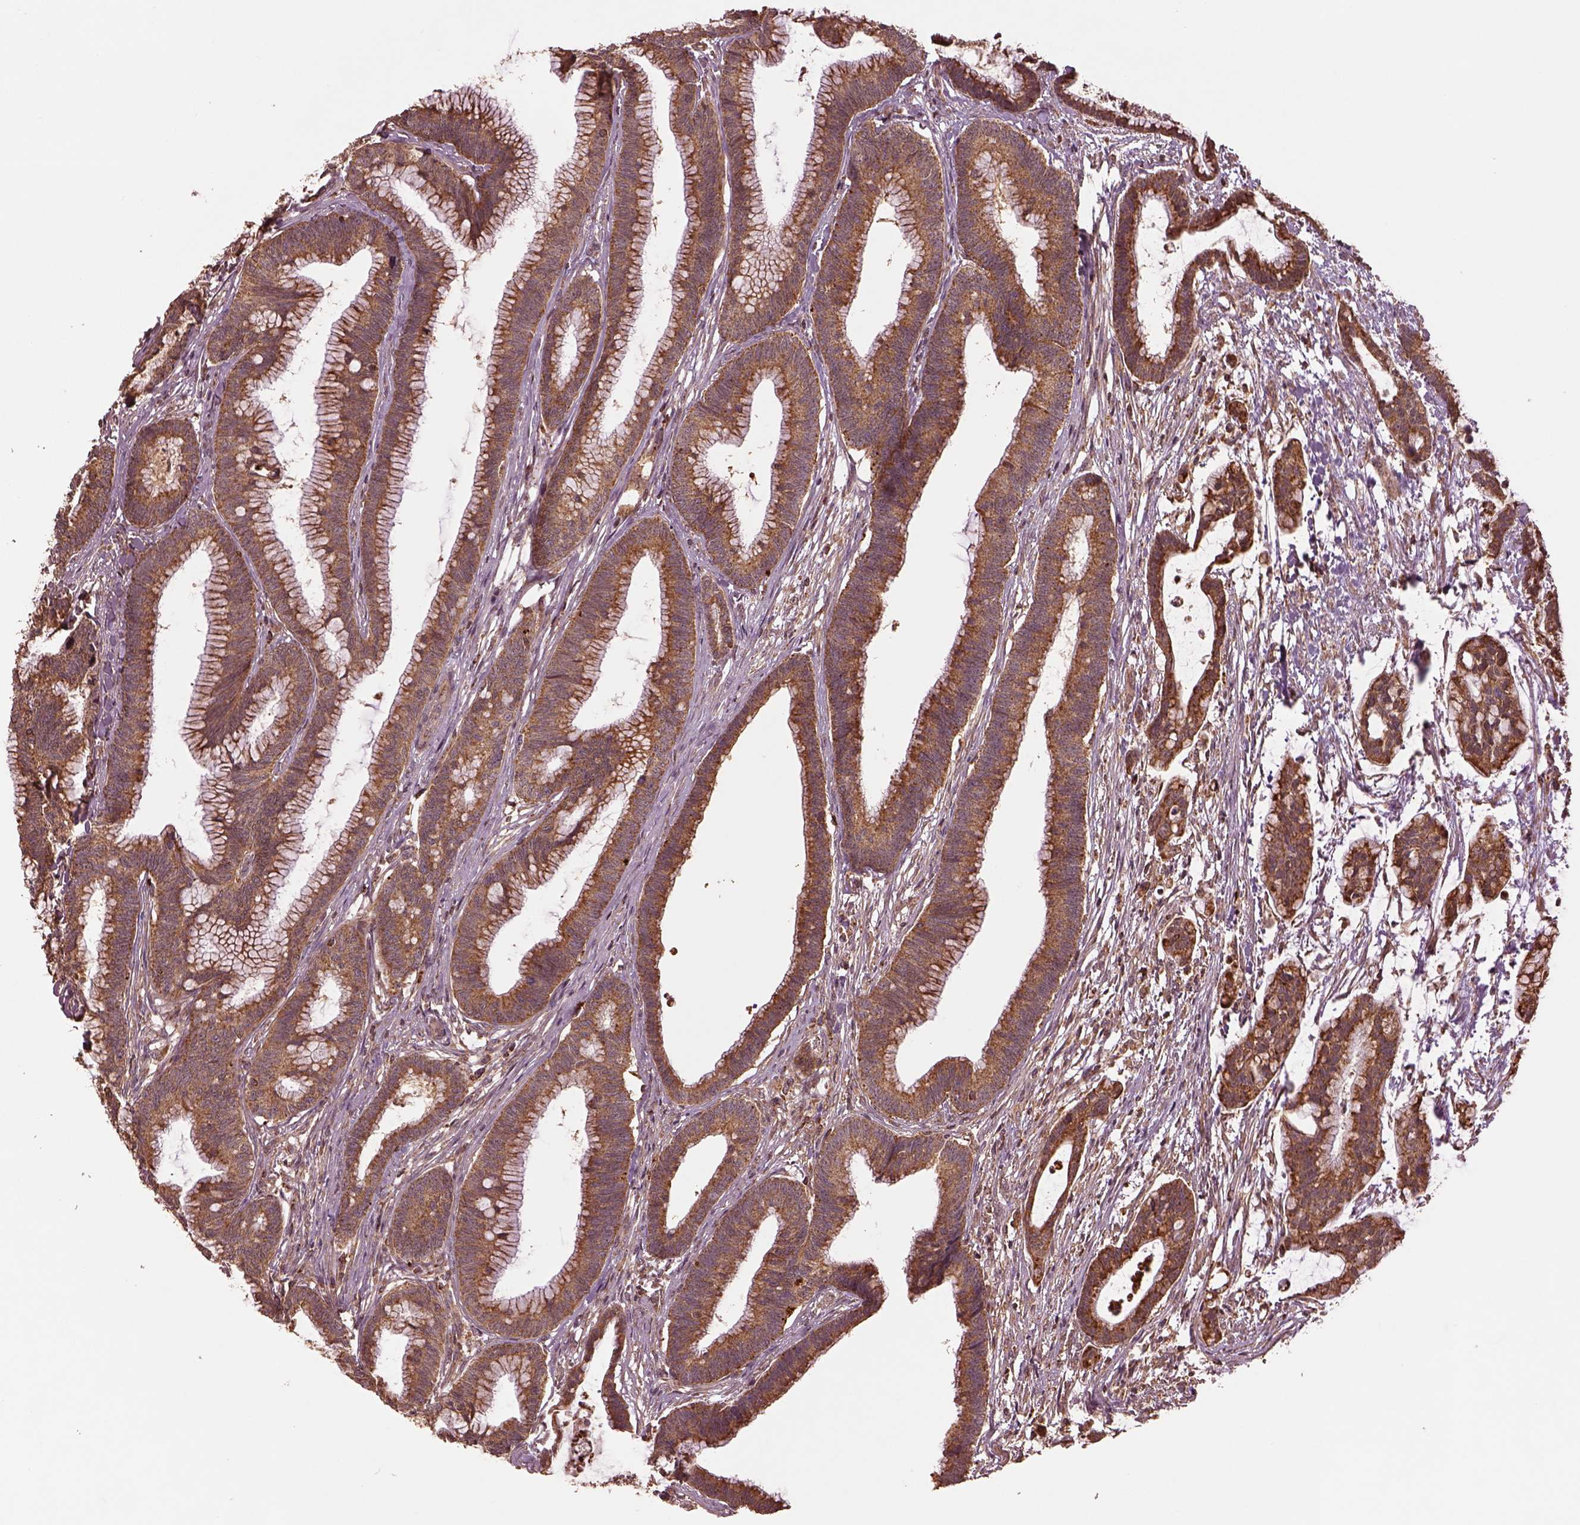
{"staining": {"intensity": "moderate", "quantity": ">75%", "location": "cytoplasmic/membranous"}, "tissue": "colorectal cancer", "cell_type": "Tumor cells", "image_type": "cancer", "snomed": [{"axis": "morphology", "description": "Adenocarcinoma, NOS"}, {"axis": "topography", "description": "Colon"}], "caption": "IHC (DAB) staining of human adenocarcinoma (colorectal) shows moderate cytoplasmic/membranous protein staining in approximately >75% of tumor cells. (Brightfield microscopy of DAB IHC at high magnification).", "gene": "SEL1L3", "patient": {"sex": "female", "age": 78}}